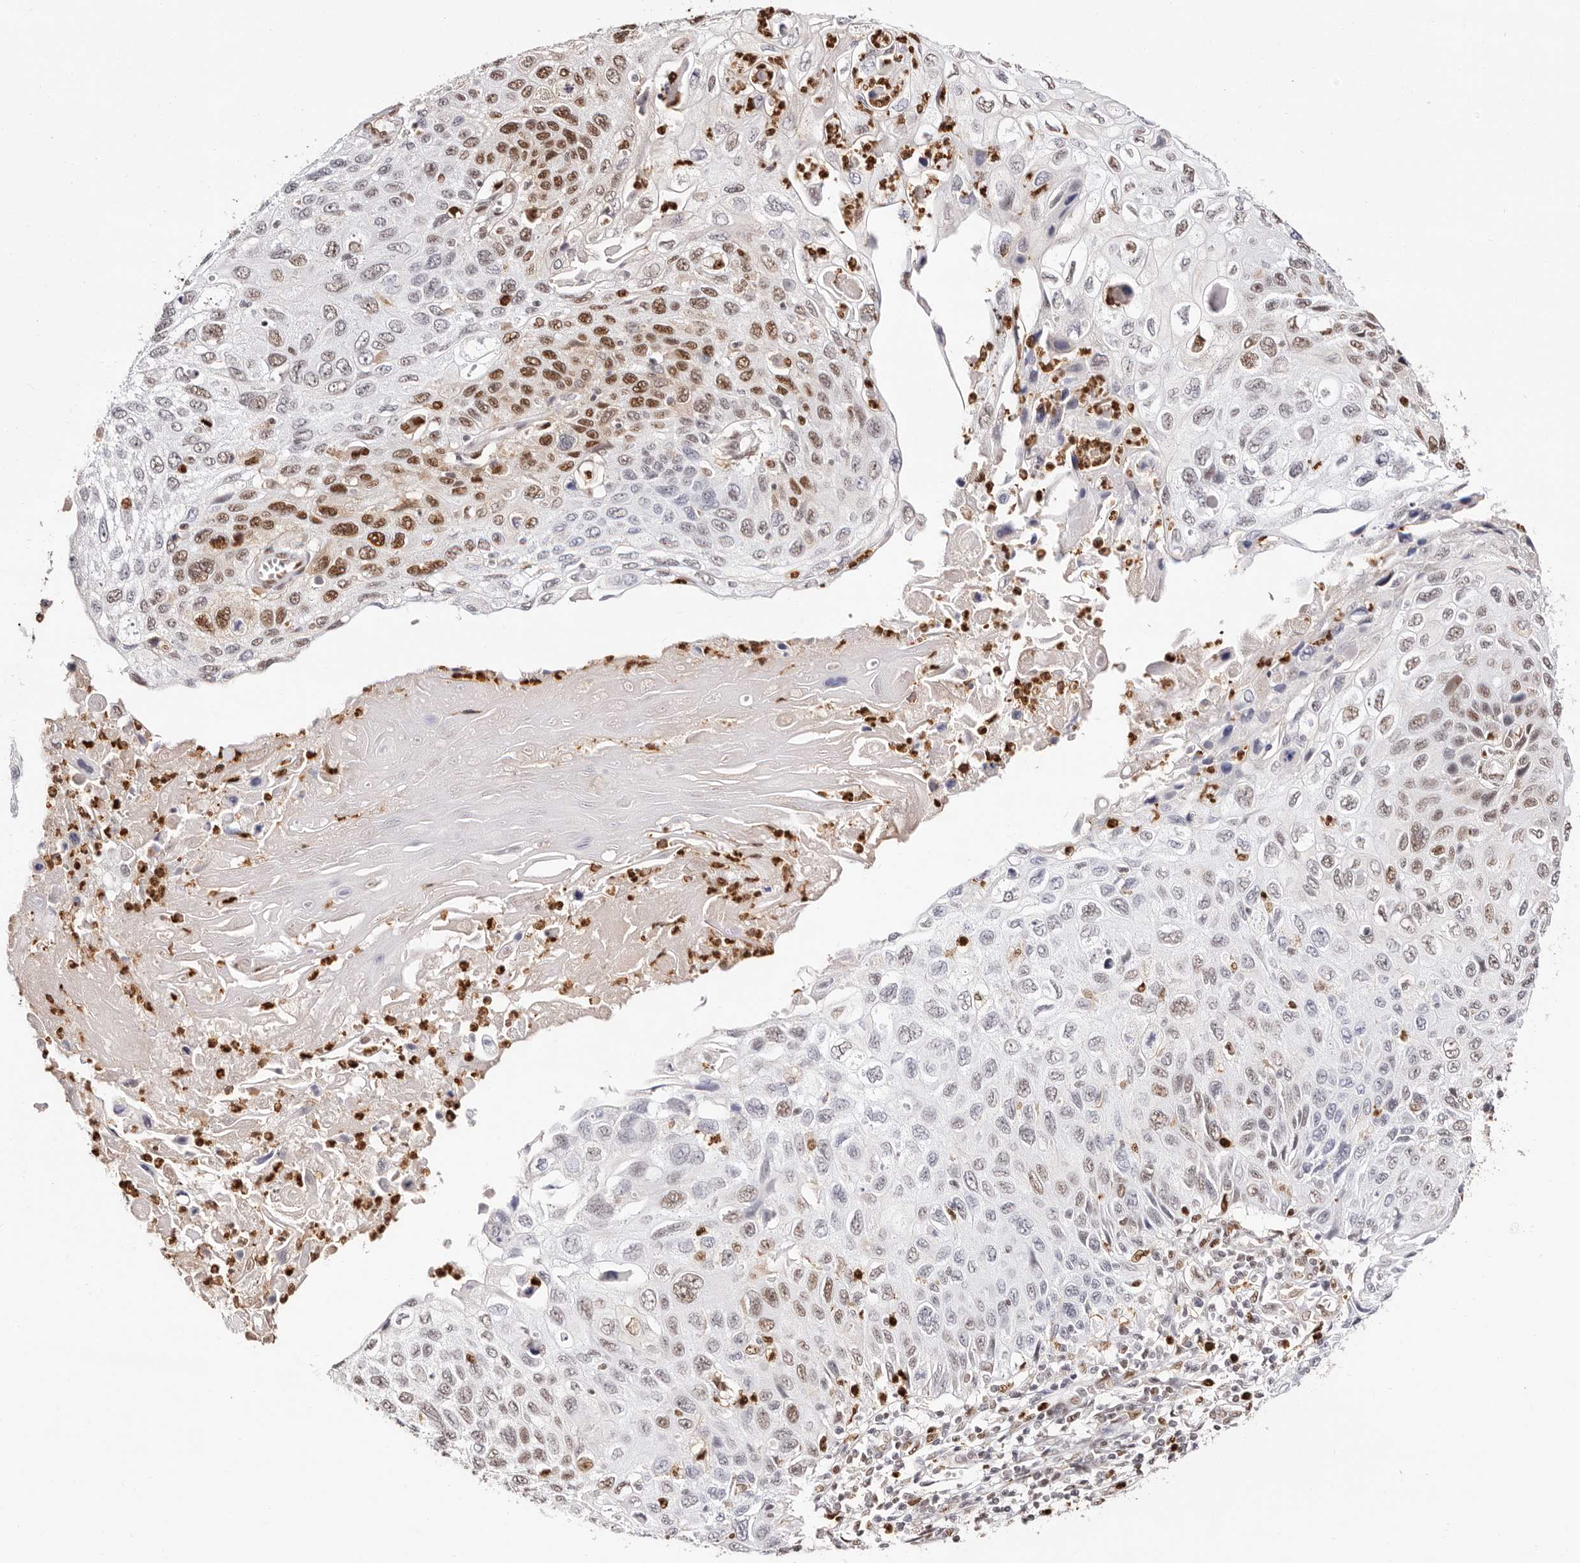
{"staining": {"intensity": "moderate", "quantity": "25%-75%", "location": "nuclear"}, "tissue": "cervical cancer", "cell_type": "Tumor cells", "image_type": "cancer", "snomed": [{"axis": "morphology", "description": "Squamous cell carcinoma, NOS"}, {"axis": "topography", "description": "Cervix"}], "caption": "A brown stain shows moderate nuclear positivity of a protein in squamous cell carcinoma (cervical) tumor cells. The protein of interest is shown in brown color, while the nuclei are stained blue.", "gene": "TKT", "patient": {"sex": "female", "age": 70}}